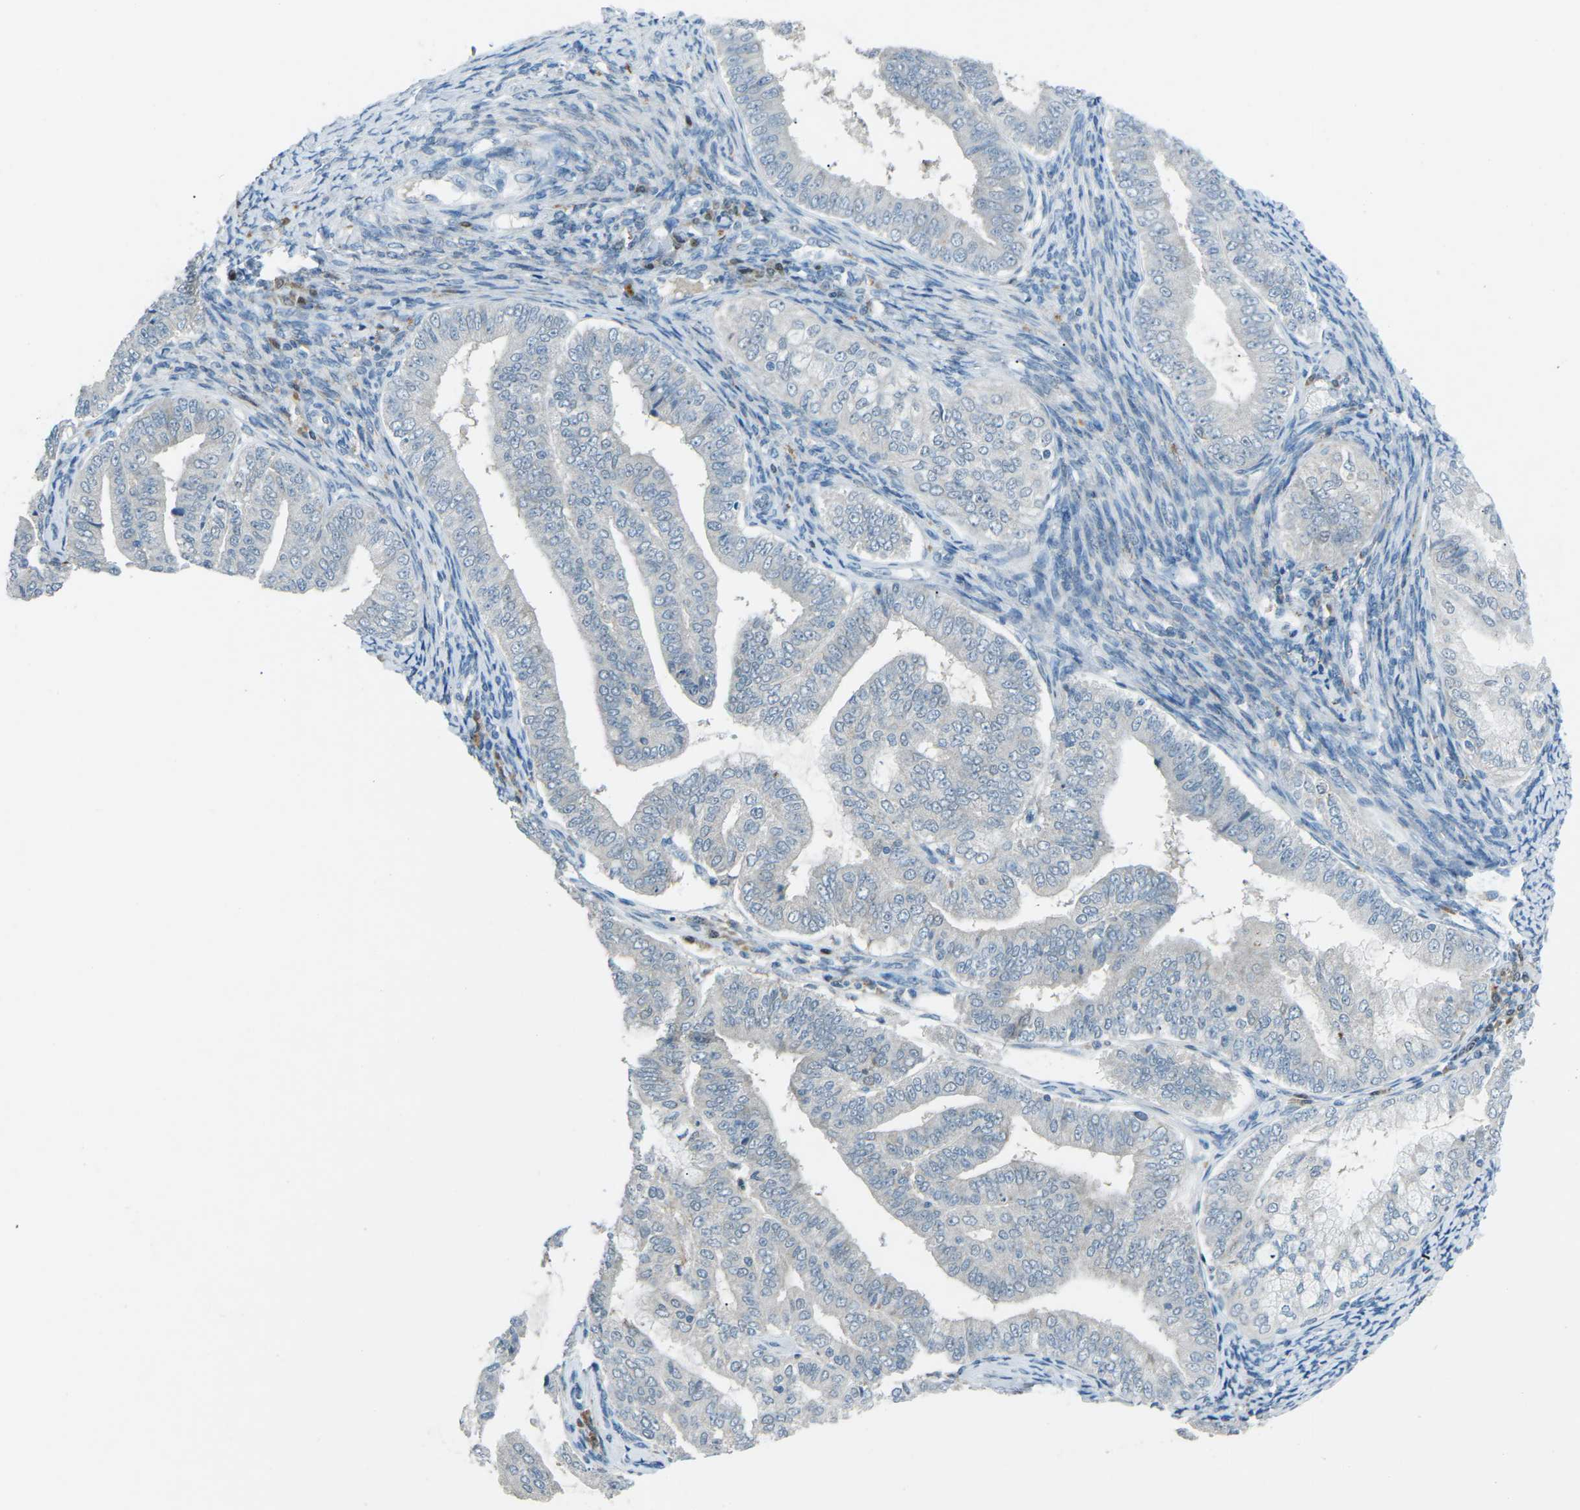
{"staining": {"intensity": "moderate", "quantity": "<25%", "location": "cytoplasmic/membranous"}, "tissue": "endometrial cancer", "cell_type": "Tumor cells", "image_type": "cancer", "snomed": [{"axis": "morphology", "description": "Adenocarcinoma, NOS"}, {"axis": "topography", "description": "Endometrium"}], "caption": "The immunohistochemical stain shows moderate cytoplasmic/membranous staining in tumor cells of endometrial cancer (adenocarcinoma) tissue. The staining was performed using DAB, with brown indicating positive protein expression. Nuclei are stained blue with hematoxylin.", "gene": "PRKCA", "patient": {"sex": "female", "age": 63}}